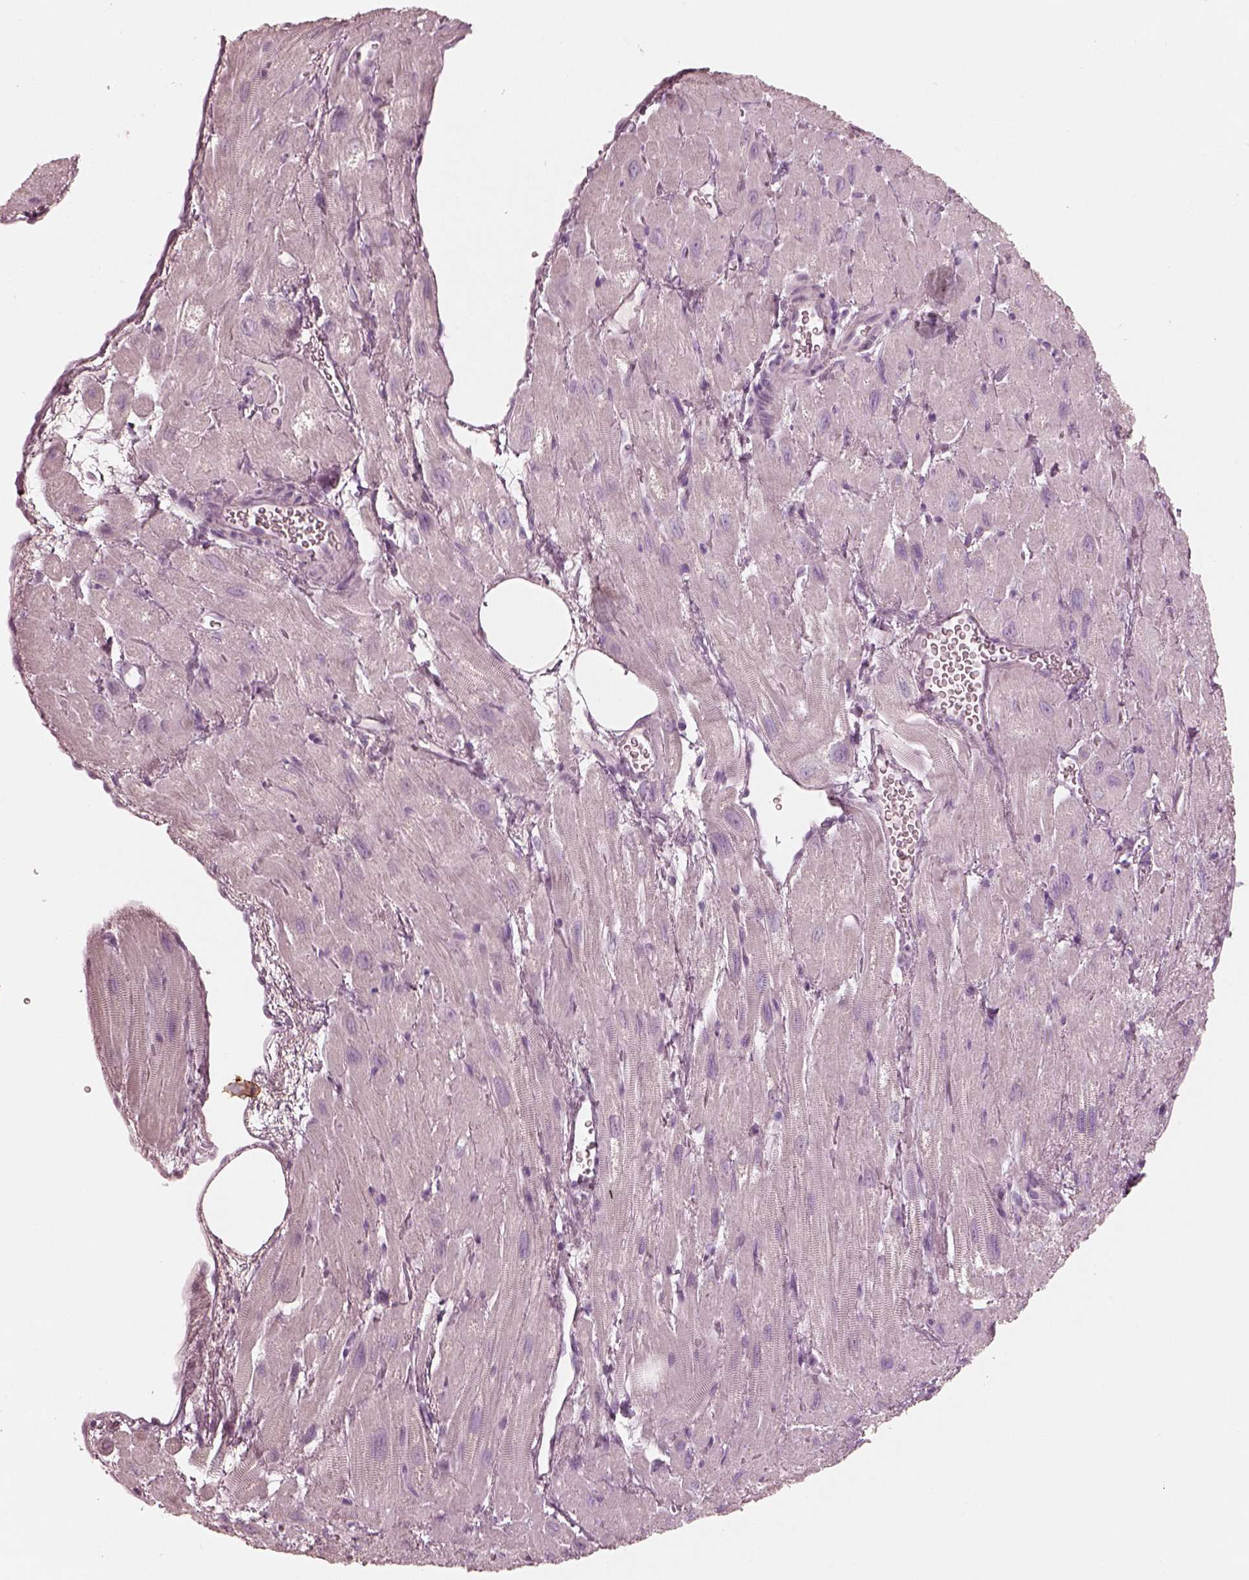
{"staining": {"intensity": "negative", "quantity": "none", "location": "none"}, "tissue": "heart muscle", "cell_type": "Cardiomyocytes", "image_type": "normal", "snomed": [{"axis": "morphology", "description": "Normal tissue, NOS"}, {"axis": "topography", "description": "Heart"}], "caption": "The micrograph demonstrates no significant expression in cardiomyocytes of heart muscle. (DAB (3,3'-diaminobenzidine) immunohistochemistry (IHC) with hematoxylin counter stain).", "gene": "PON3", "patient": {"sex": "female", "age": 62}}